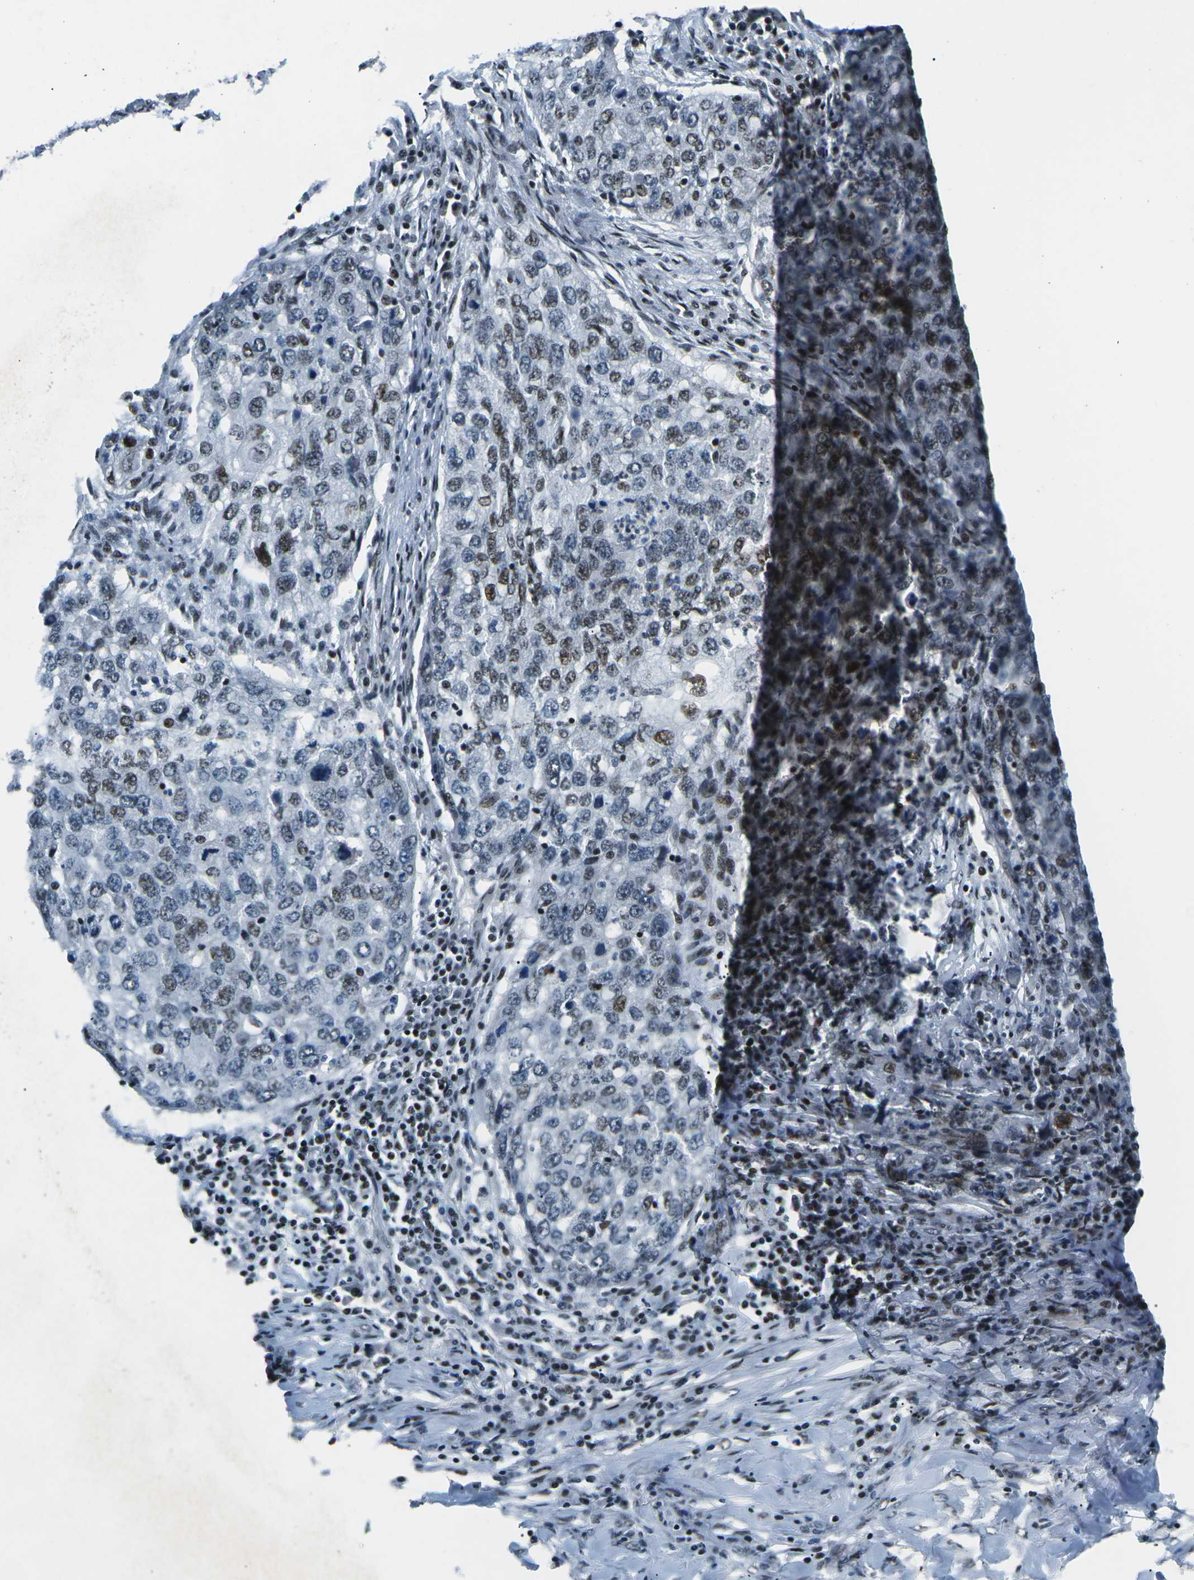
{"staining": {"intensity": "moderate", "quantity": "25%-75%", "location": "nuclear"}, "tissue": "lung cancer", "cell_type": "Tumor cells", "image_type": "cancer", "snomed": [{"axis": "morphology", "description": "Squamous cell carcinoma, NOS"}, {"axis": "topography", "description": "Lung"}], "caption": "This is an image of IHC staining of lung cancer, which shows moderate expression in the nuclear of tumor cells.", "gene": "RBL2", "patient": {"sex": "female", "age": 63}}